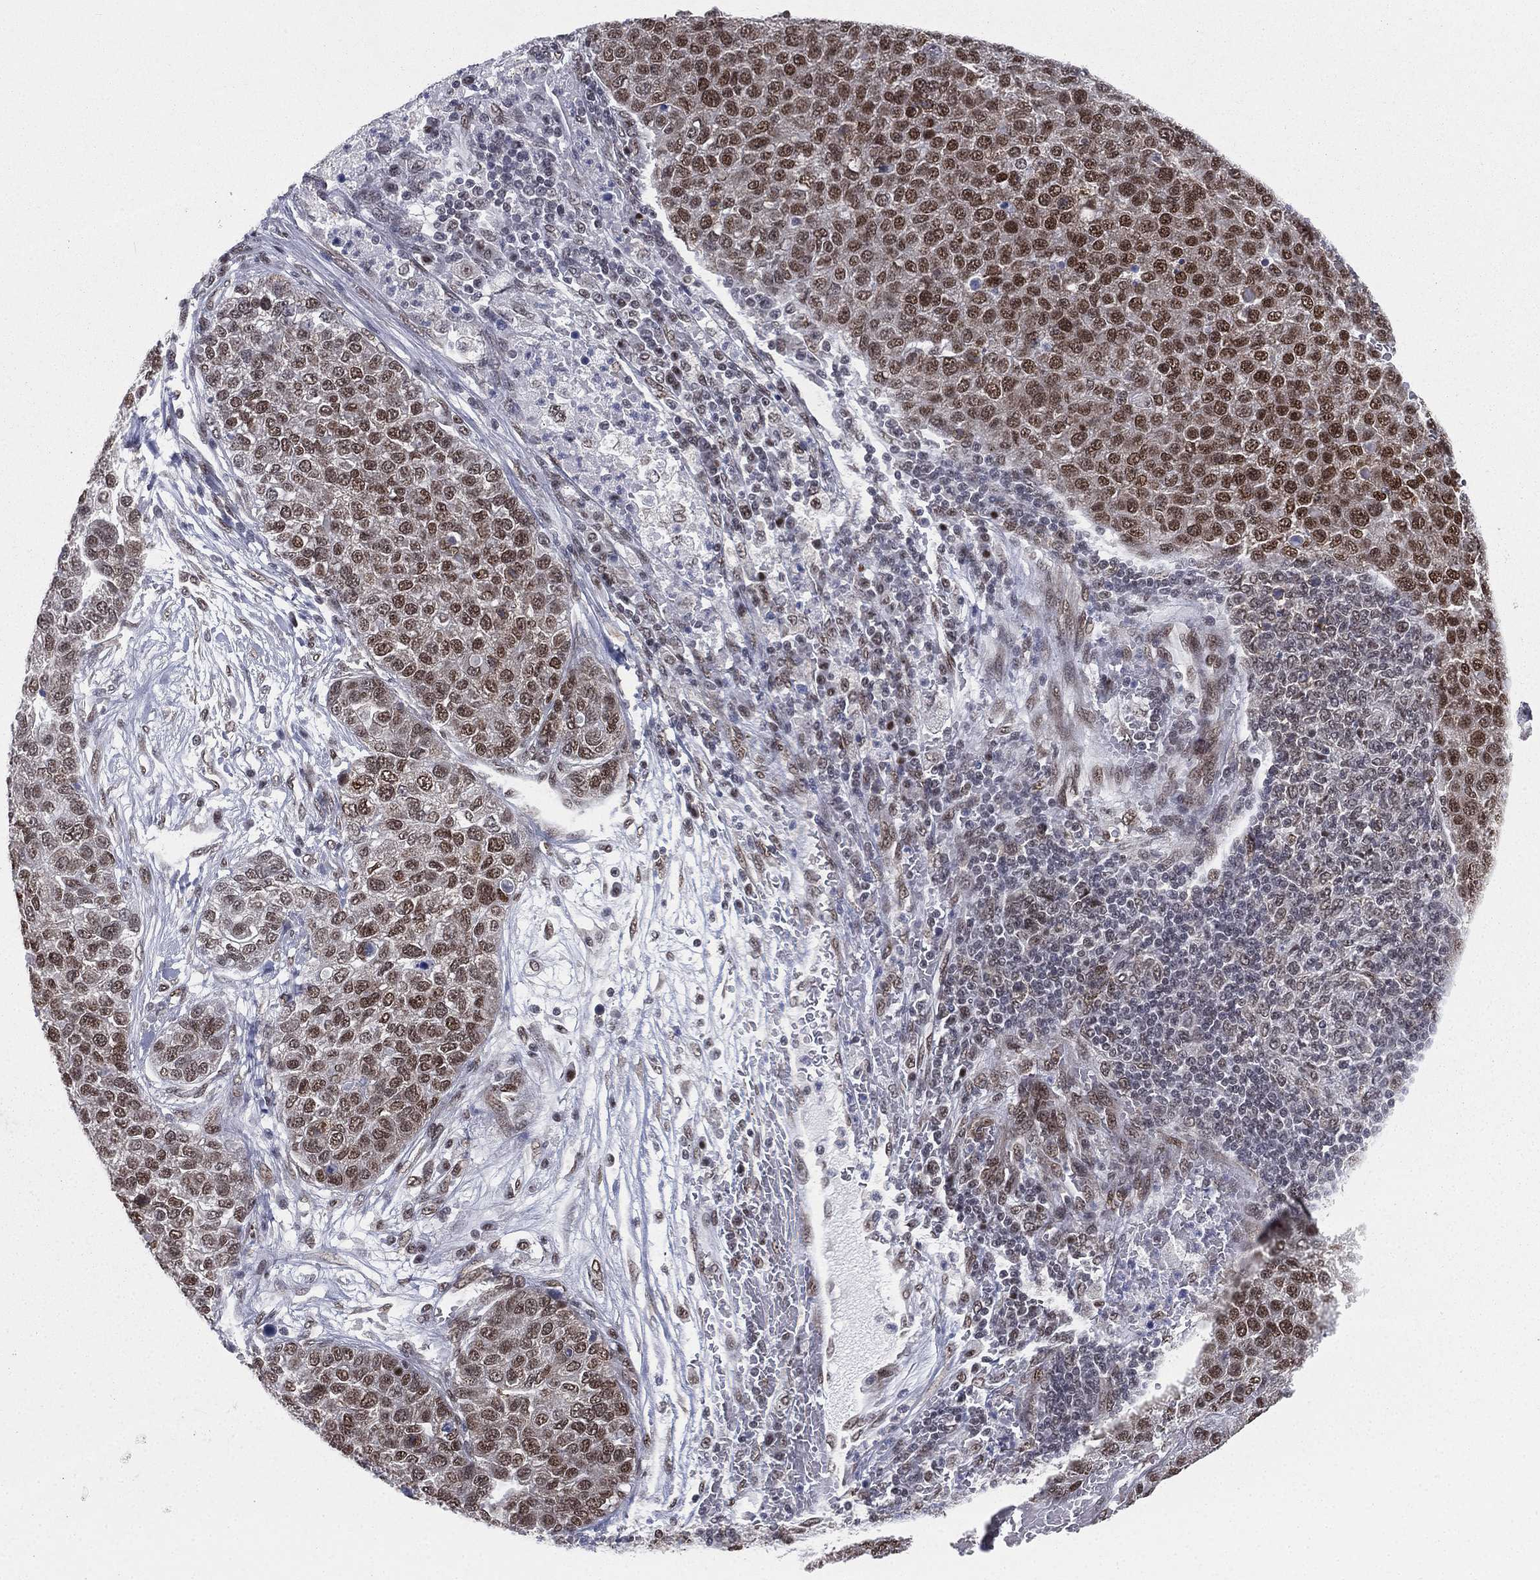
{"staining": {"intensity": "moderate", "quantity": ">75%", "location": "nuclear"}, "tissue": "pancreatic cancer", "cell_type": "Tumor cells", "image_type": "cancer", "snomed": [{"axis": "morphology", "description": "Adenocarcinoma, NOS"}, {"axis": "topography", "description": "Pancreas"}], "caption": "Adenocarcinoma (pancreatic) was stained to show a protein in brown. There is medium levels of moderate nuclear staining in approximately >75% of tumor cells. Nuclei are stained in blue.", "gene": "FUBP3", "patient": {"sex": "female", "age": 61}}